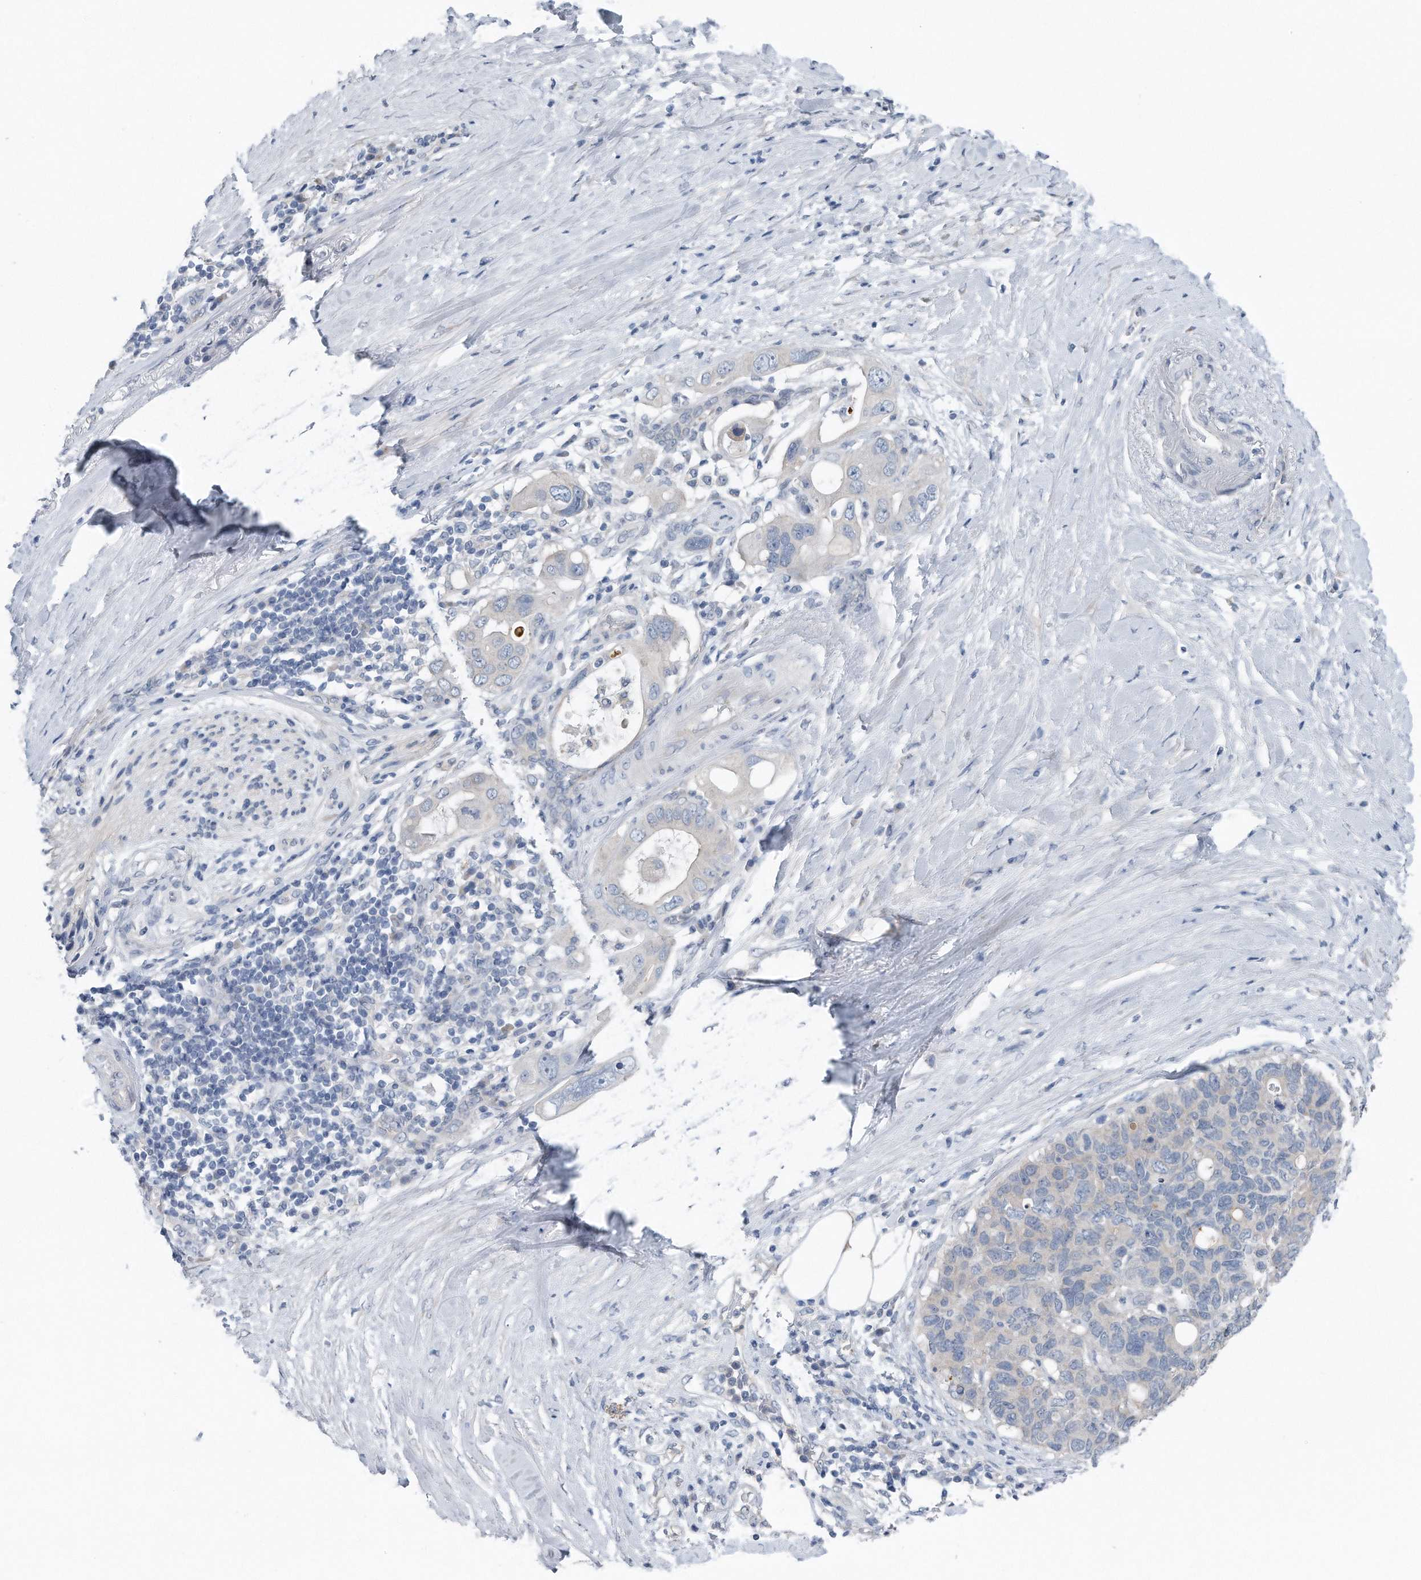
{"staining": {"intensity": "negative", "quantity": "none", "location": "none"}, "tissue": "pancreatic cancer", "cell_type": "Tumor cells", "image_type": "cancer", "snomed": [{"axis": "morphology", "description": "Adenocarcinoma, NOS"}, {"axis": "topography", "description": "Pancreas"}], "caption": "Immunohistochemical staining of pancreatic cancer shows no significant staining in tumor cells. Nuclei are stained in blue.", "gene": "YRDC", "patient": {"sex": "female", "age": 56}}